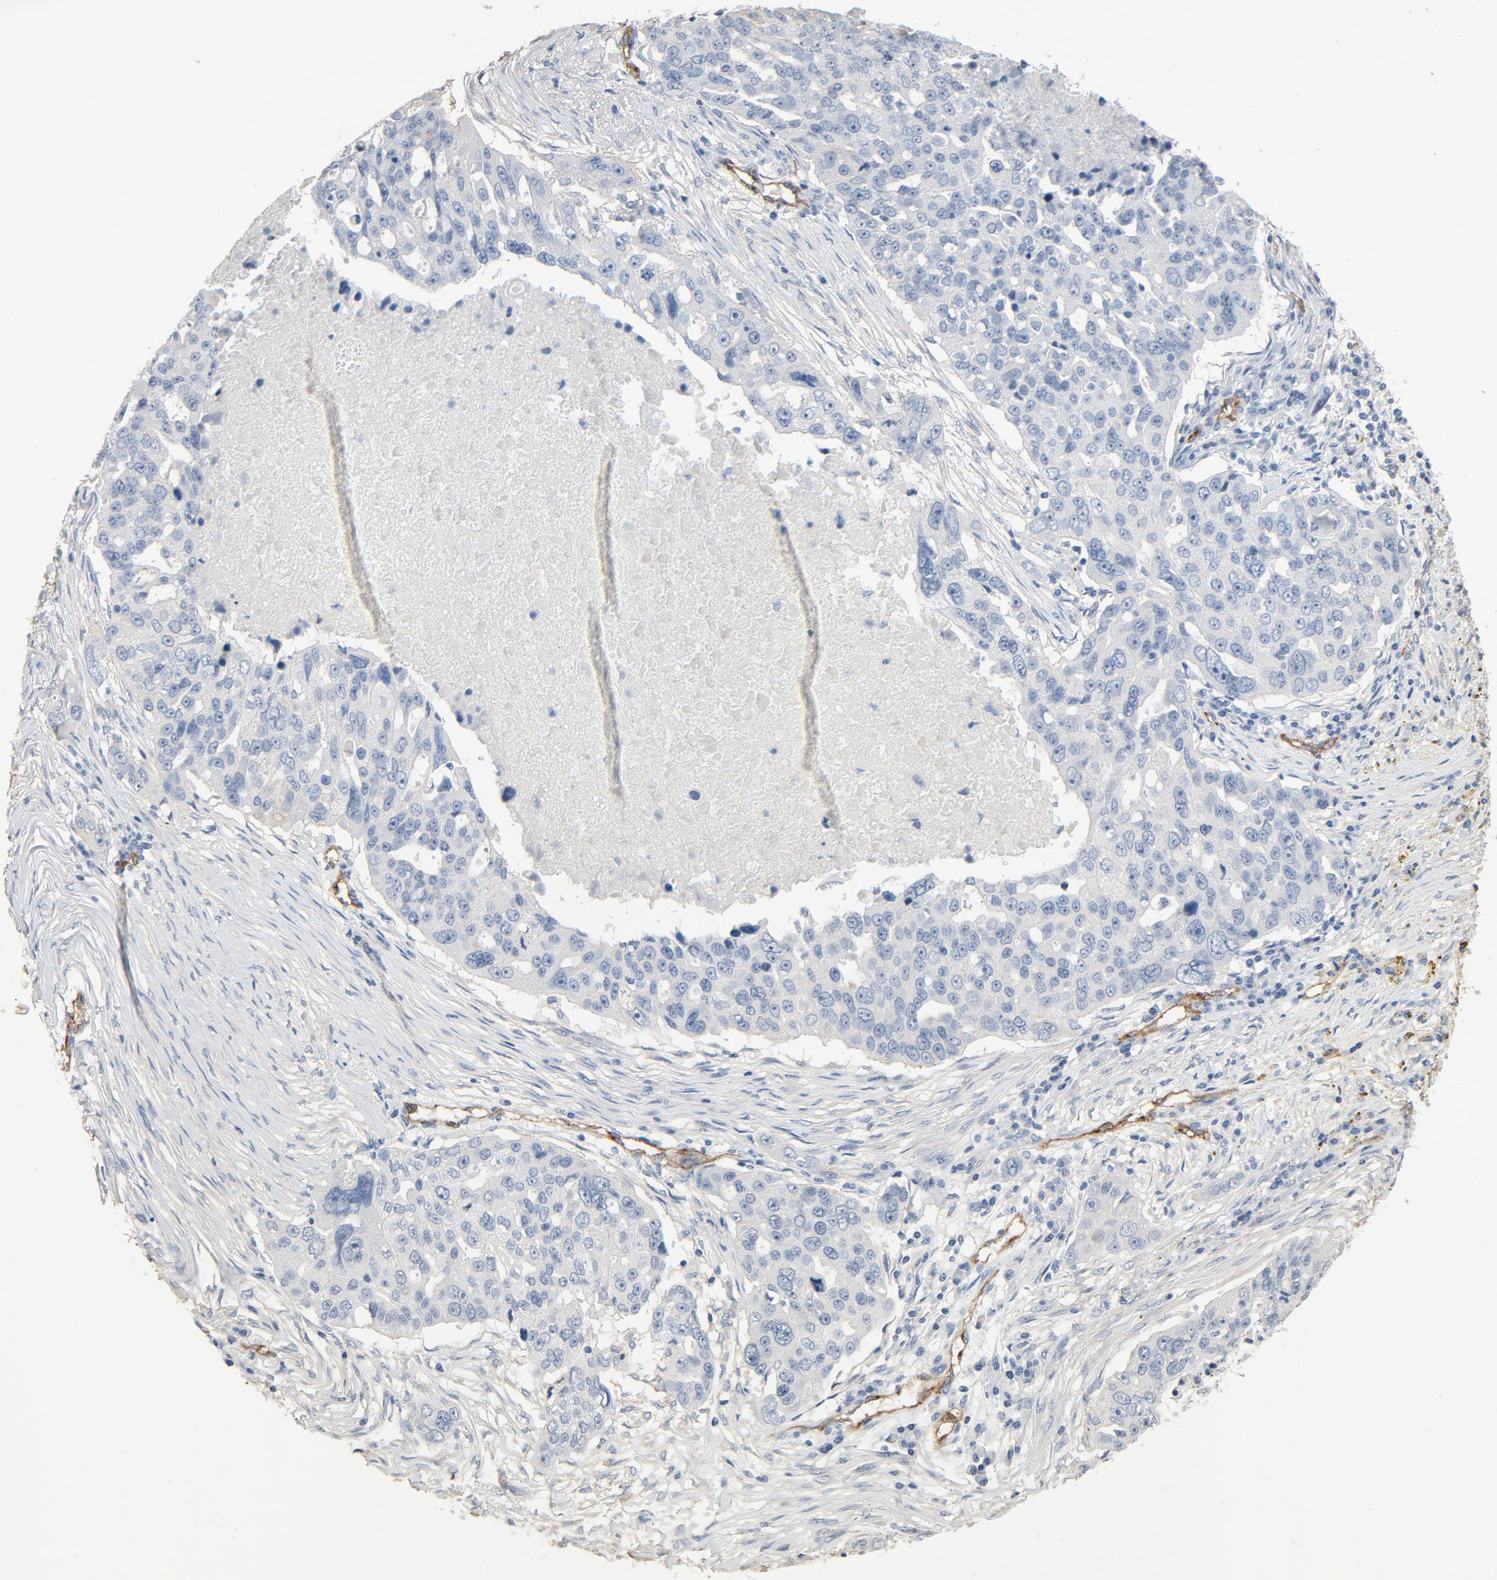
{"staining": {"intensity": "negative", "quantity": "none", "location": "none"}, "tissue": "ovarian cancer", "cell_type": "Tumor cells", "image_type": "cancer", "snomed": [{"axis": "morphology", "description": "Carcinoma, endometroid"}, {"axis": "topography", "description": "Ovary"}], "caption": "This is an immunohistochemistry micrograph of human ovarian cancer (endometroid carcinoma). There is no positivity in tumor cells.", "gene": "KDR", "patient": {"sex": "female", "age": 75}}